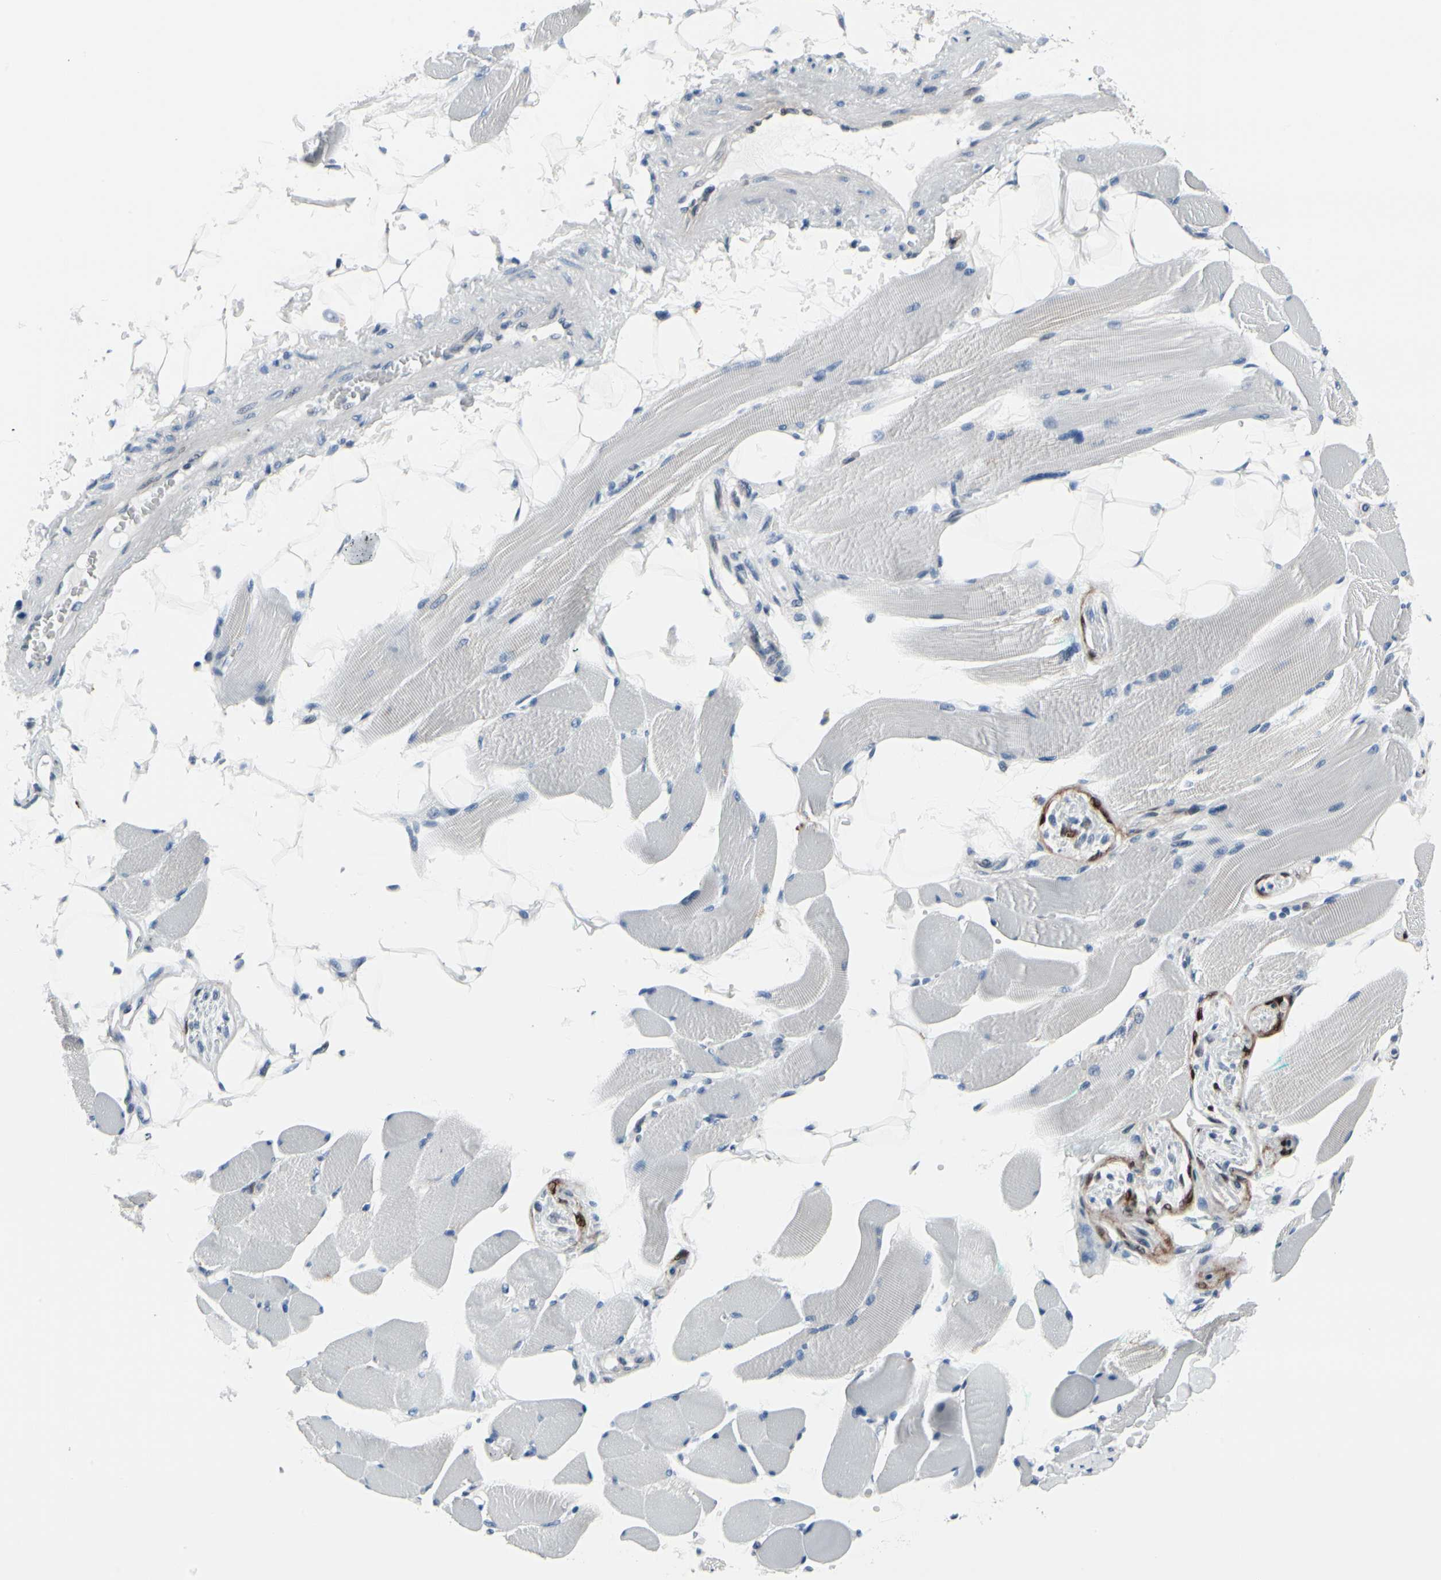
{"staining": {"intensity": "negative", "quantity": "none", "location": "none"}, "tissue": "skeletal muscle", "cell_type": "Myocytes", "image_type": "normal", "snomed": [{"axis": "morphology", "description": "Normal tissue, NOS"}, {"axis": "topography", "description": "Skeletal muscle"}, {"axis": "topography", "description": "Peripheral nerve tissue"}], "caption": "A photomicrograph of skeletal muscle stained for a protein exhibits no brown staining in myocytes. (Stains: DAB (3,3'-diaminobenzidine) IHC with hematoxylin counter stain, Microscopy: brightfield microscopy at high magnification).", "gene": "TXN", "patient": {"sex": "female", "age": 84}}